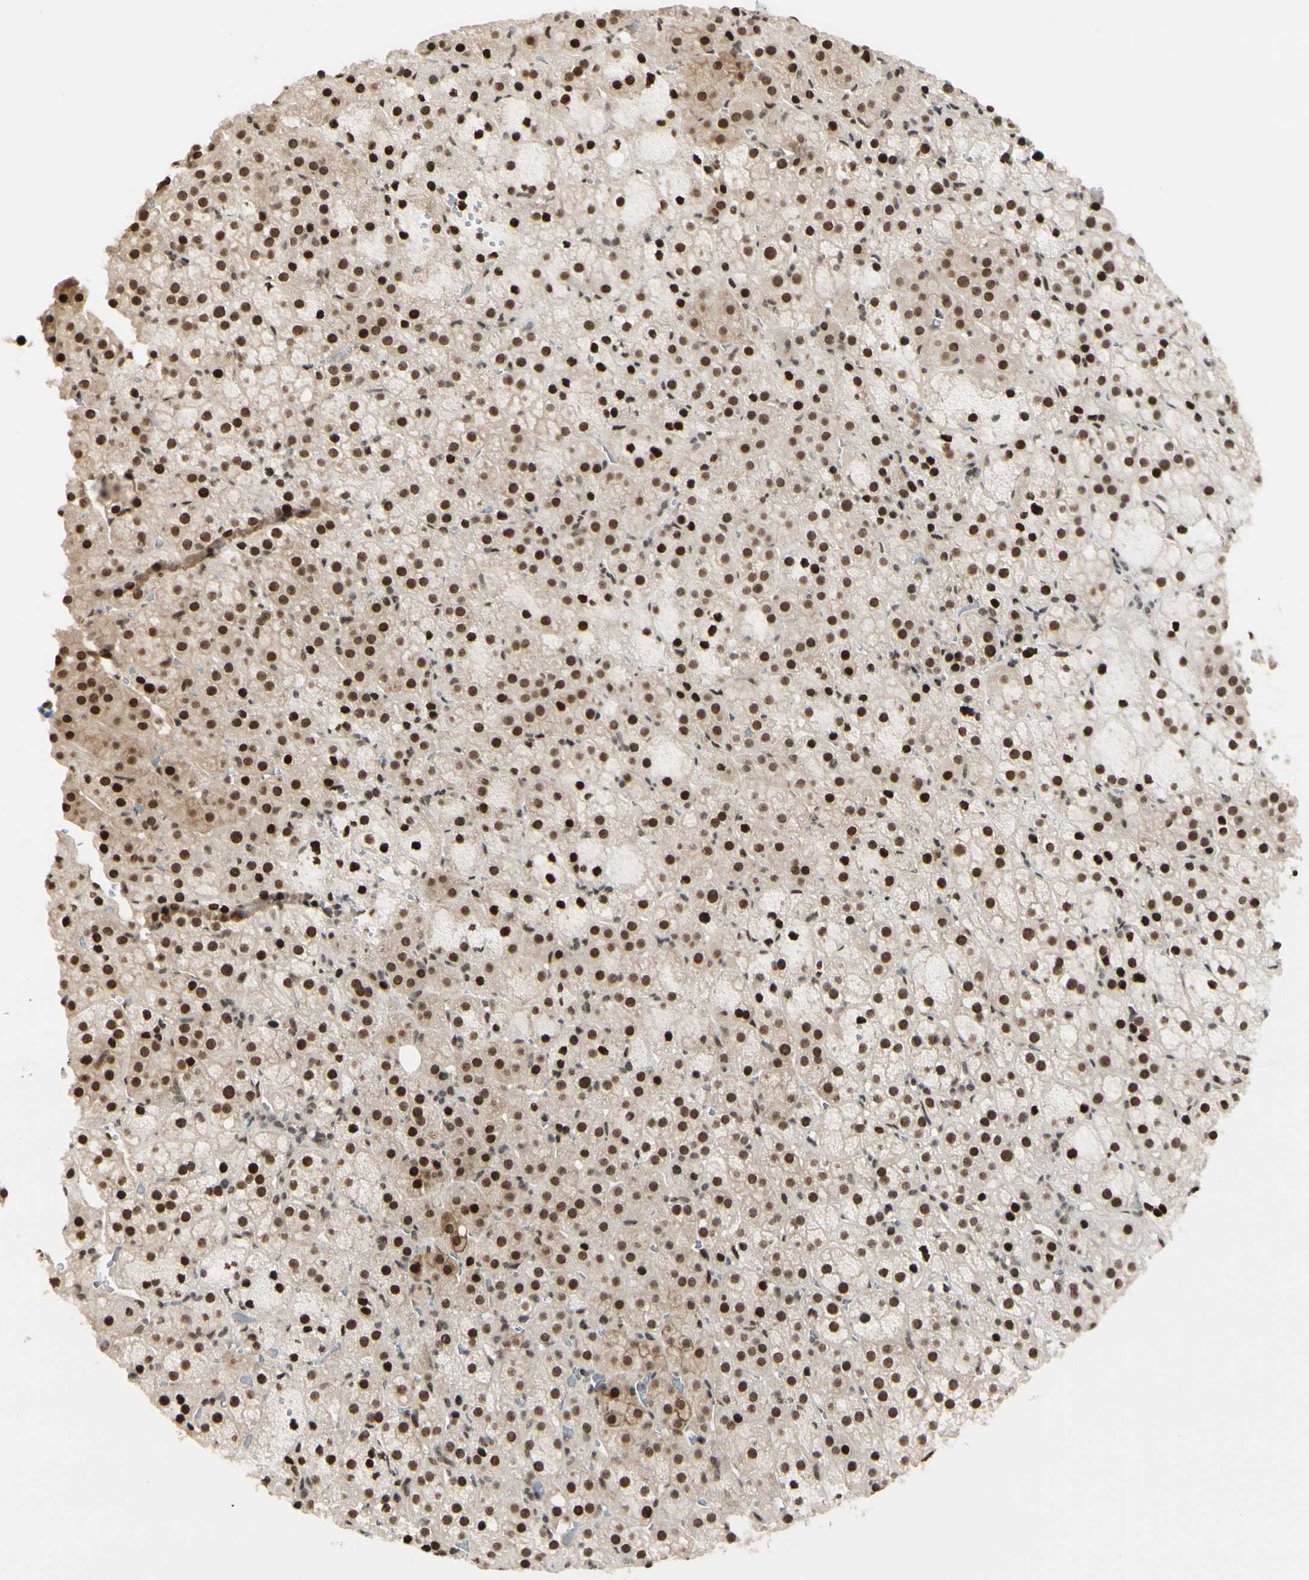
{"staining": {"intensity": "strong", "quantity": ">75%", "location": "cytoplasmic/membranous,nuclear"}, "tissue": "adrenal gland", "cell_type": "Glandular cells", "image_type": "normal", "snomed": [{"axis": "morphology", "description": "Normal tissue, NOS"}, {"axis": "topography", "description": "Adrenal gland"}], "caption": "Protein positivity by IHC displays strong cytoplasmic/membranous,nuclear staining in approximately >75% of glandular cells in unremarkable adrenal gland.", "gene": "SUFU", "patient": {"sex": "female", "age": 57}}